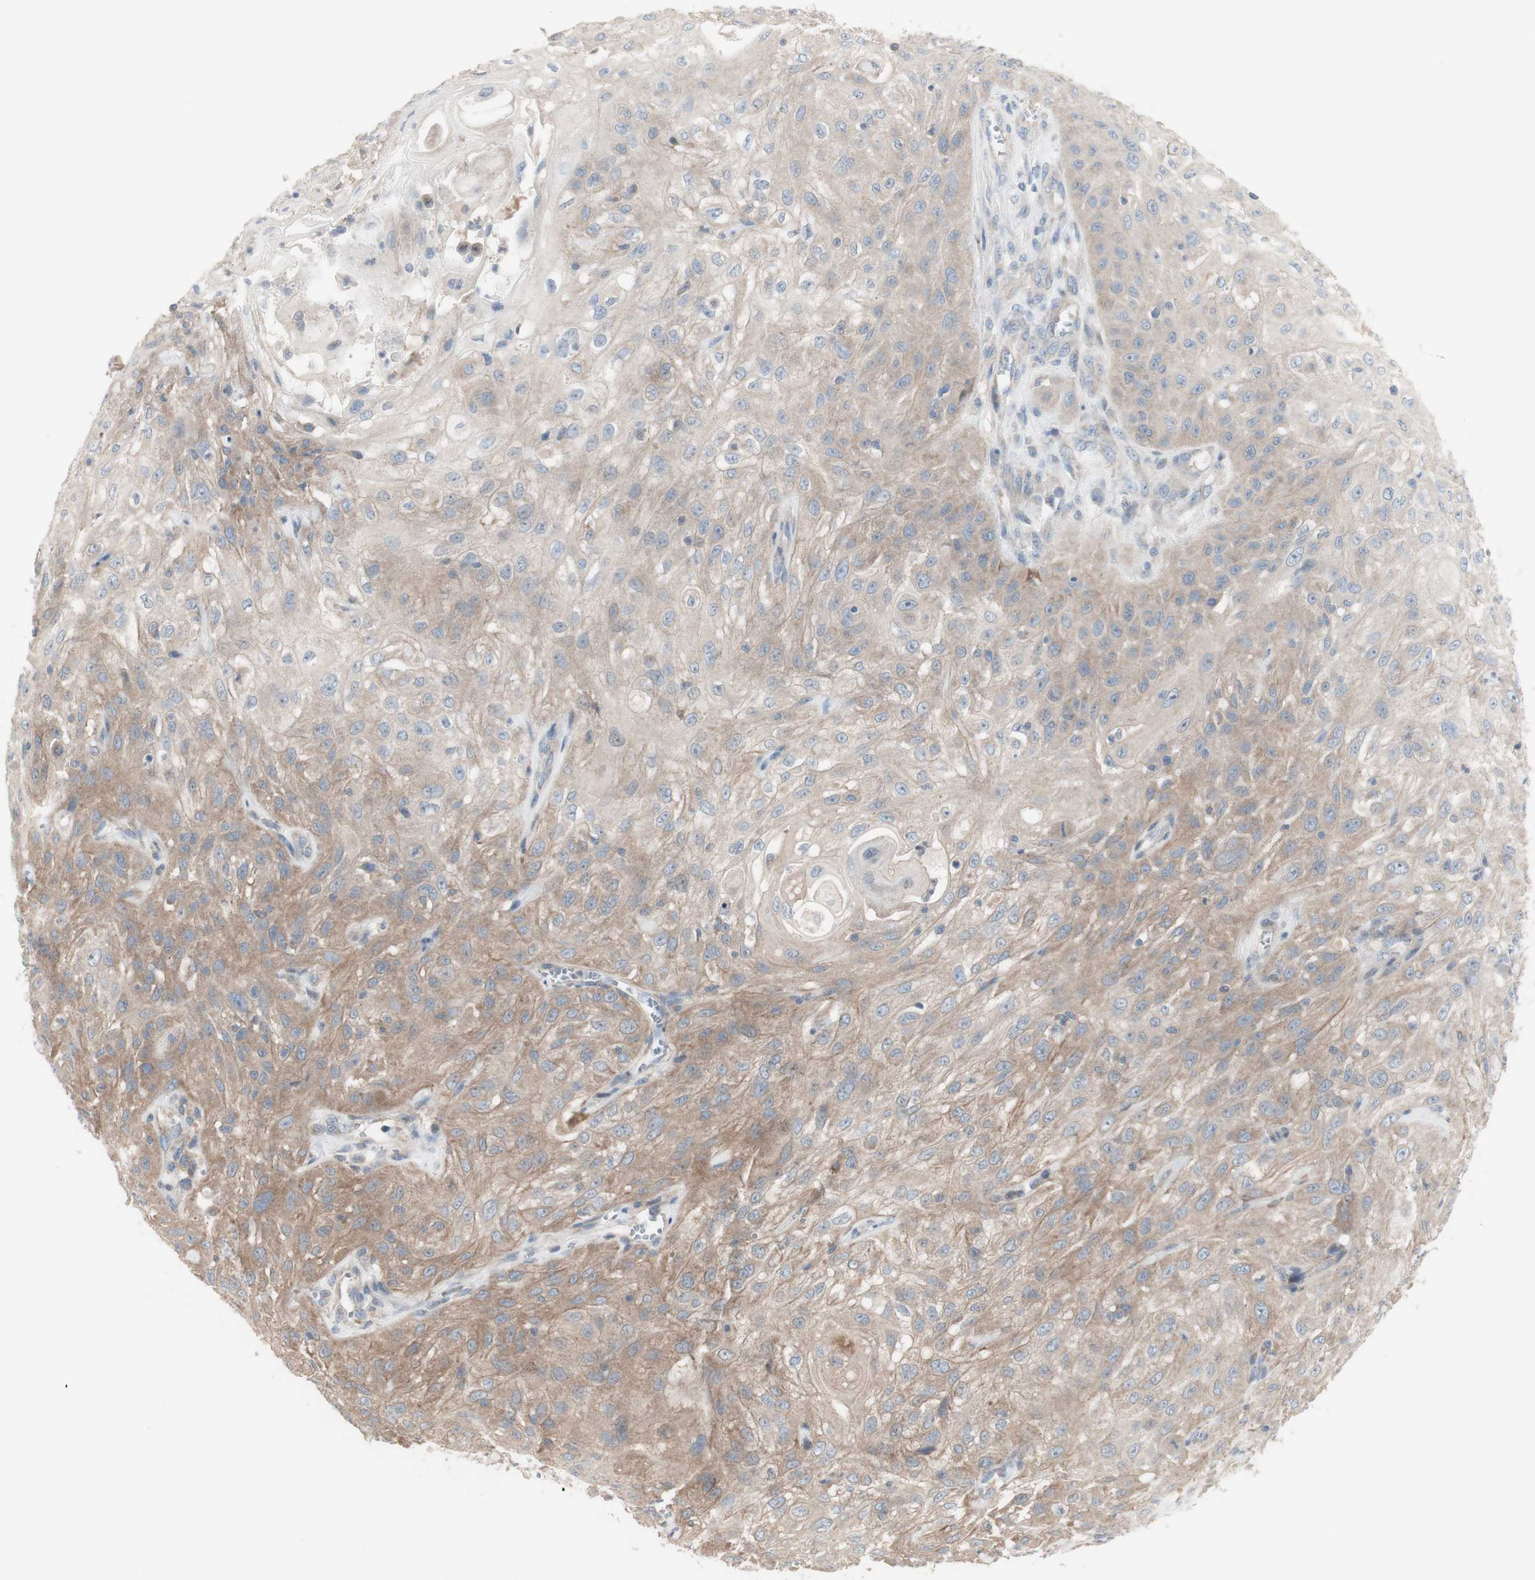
{"staining": {"intensity": "weak", "quantity": "25%-75%", "location": "cytoplasmic/membranous"}, "tissue": "skin cancer", "cell_type": "Tumor cells", "image_type": "cancer", "snomed": [{"axis": "morphology", "description": "Squamous cell carcinoma, NOS"}, {"axis": "topography", "description": "Skin"}], "caption": "Immunohistochemical staining of human skin cancer (squamous cell carcinoma) exhibits low levels of weak cytoplasmic/membranous positivity in approximately 25%-75% of tumor cells. Immunohistochemistry (ihc) stains the protein of interest in brown and the nuclei are stained blue.", "gene": "C3orf52", "patient": {"sex": "male", "age": 75}}